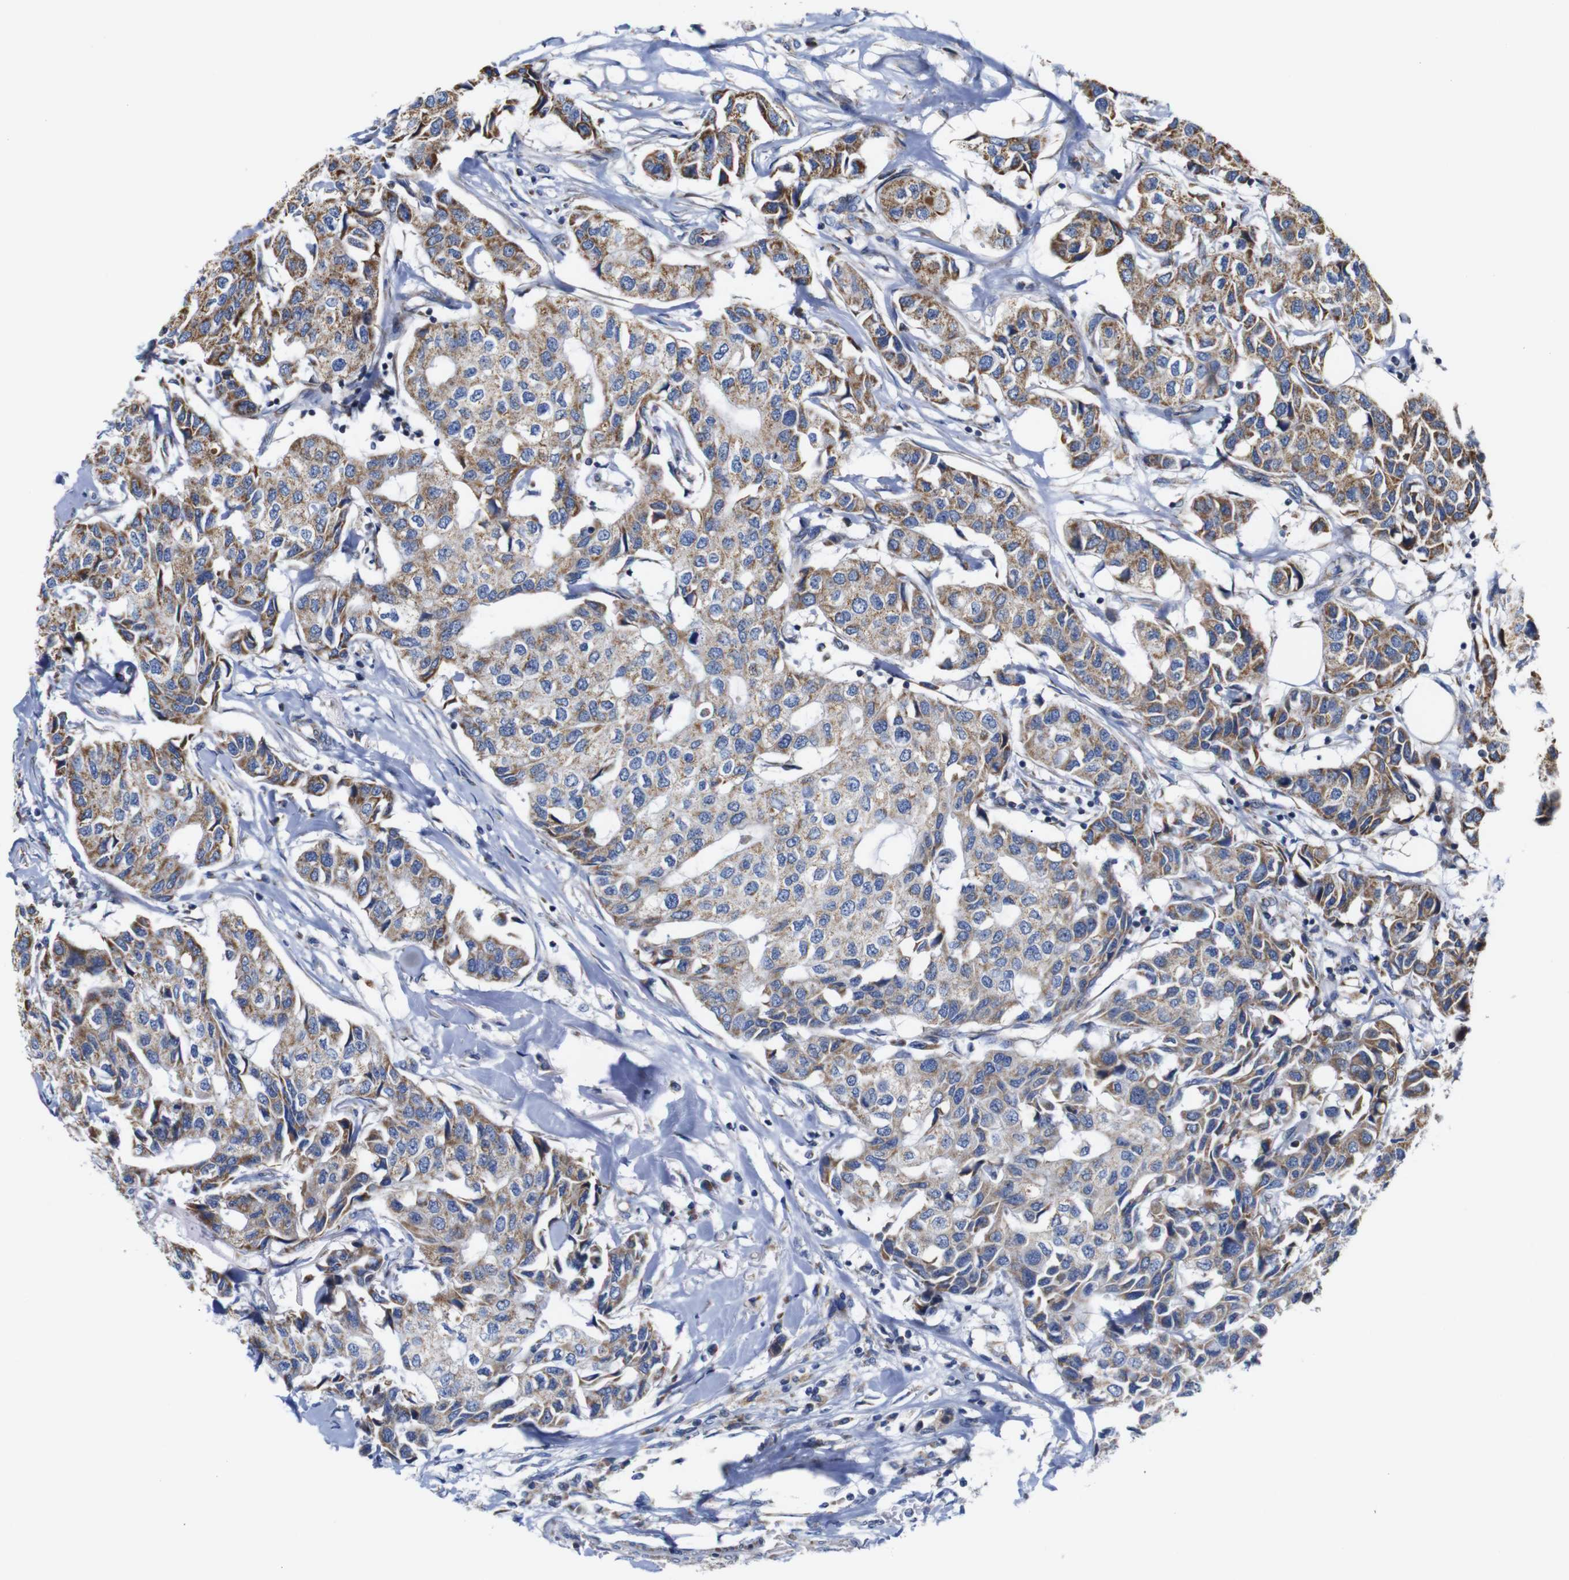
{"staining": {"intensity": "moderate", "quantity": ">75%", "location": "cytoplasmic/membranous"}, "tissue": "breast cancer", "cell_type": "Tumor cells", "image_type": "cancer", "snomed": [{"axis": "morphology", "description": "Duct carcinoma"}, {"axis": "topography", "description": "Breast"}], "caption": "Immunohistochemical staining of breast cancer demonstrates moderate cytoplasmic/membranous protein staining in approximately >75% of tumor cells.", "gene": "FAM171B", "patient": {"sex": "female", "age": 80}}